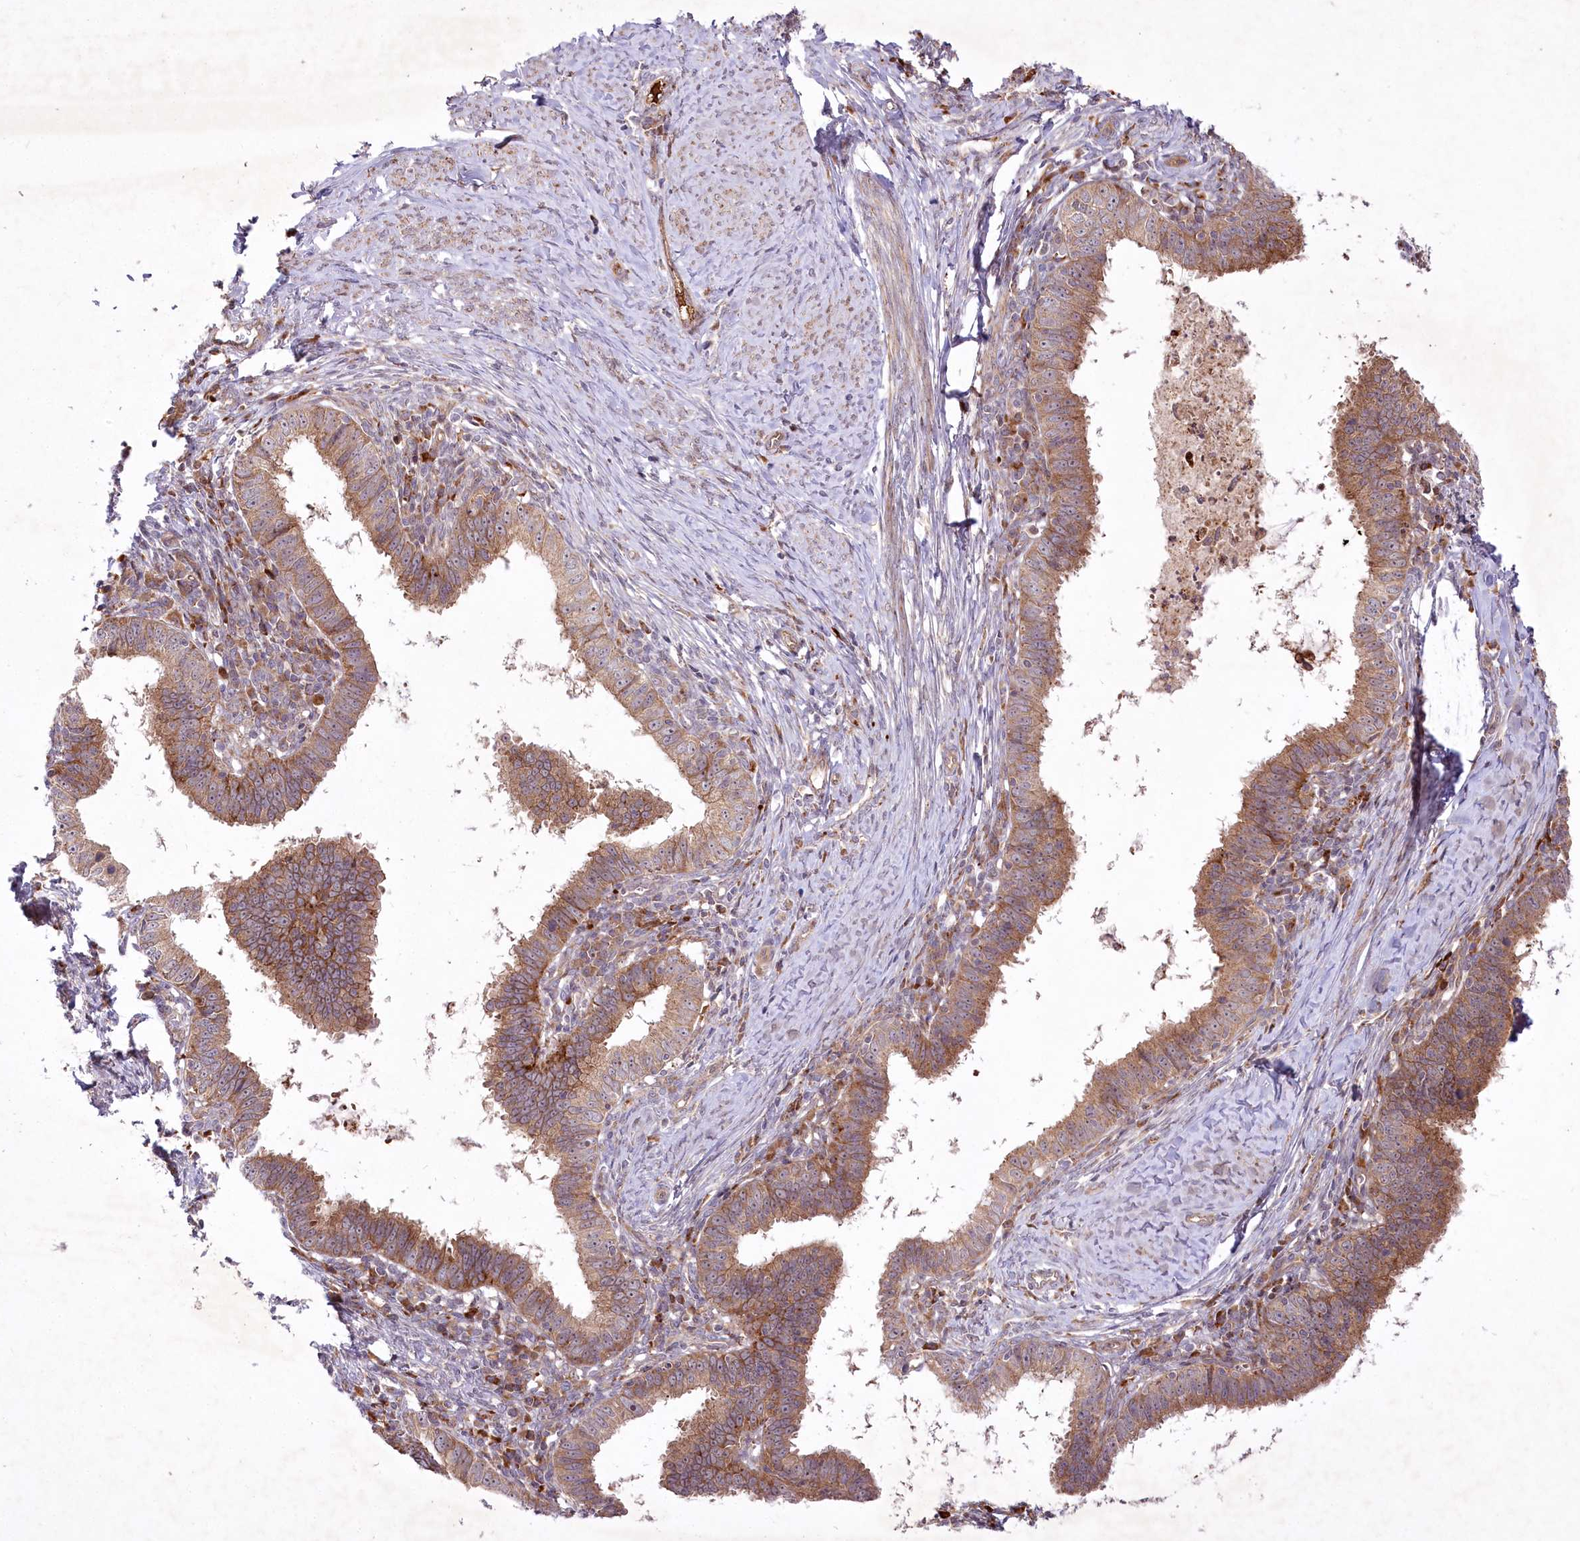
{"staining": {"intensity": "moderate", "quantity": ">75%", "location": "cytoplasmic/membranous"}, "tissue": "cervical cancer", "cell_type": "Tumor cells", "image_type": "cancer", "snomed": [{"axis": "morphology", "description": "Adenocarcinoma, NOS"}, {"axis": "topography", "description": "Cervix"}], "caption": "Protein staining of cervical adenocarcinoma tissue shows moderate cytoplasmic/membranous staining in about >75% of tumor cells.", "gene": "PSTK", "patient": {"sex": "female", "age": 36}}